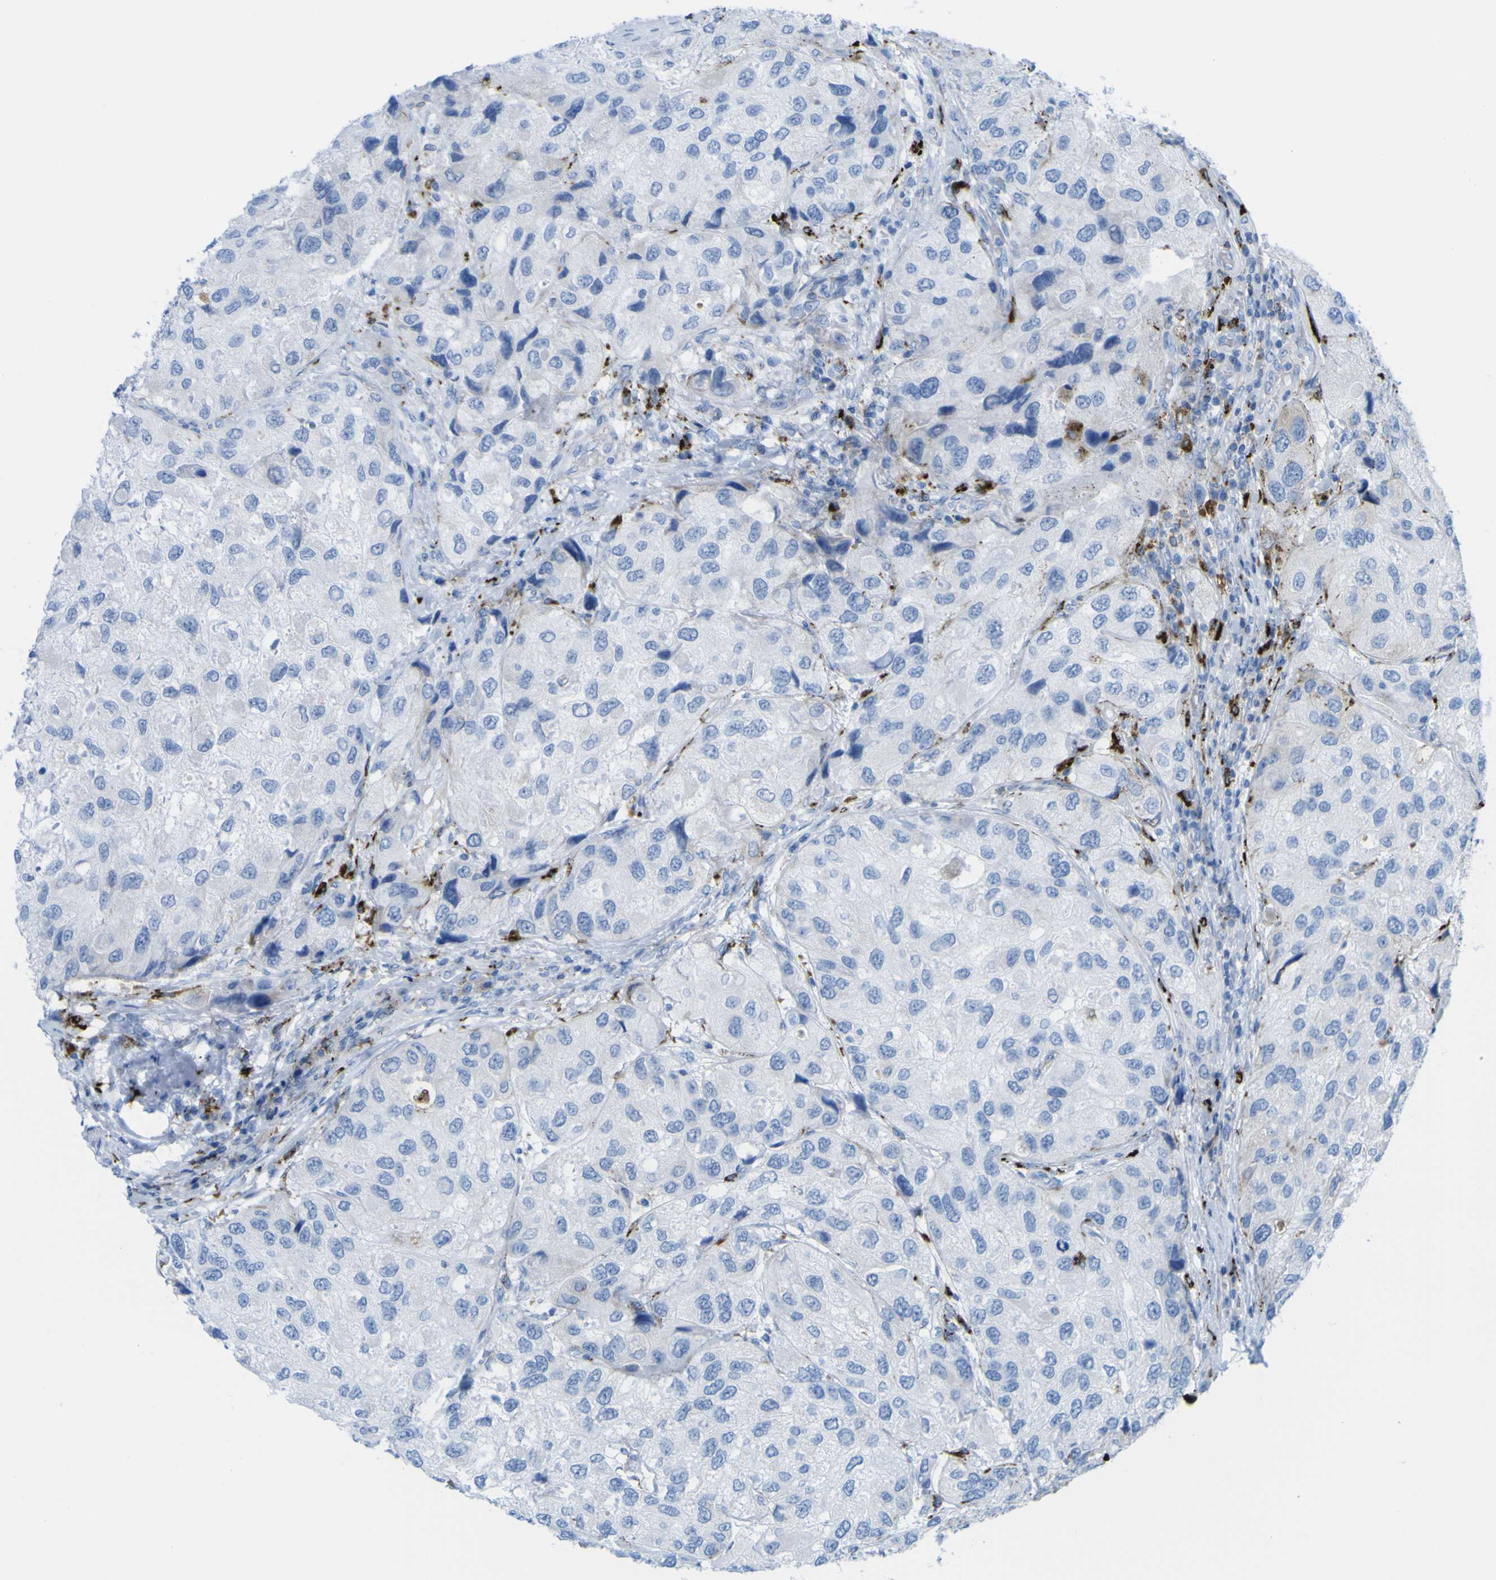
{"staining": {"intensity": "negative", "quantity": "none", "location": "none"}, "tissue": "urothelial cancer", "cell_type": "Tumor cells", "image_type": "cancer", "snomed": [{"axis": "morphology", "description": "Urothelial carcinoma, High grade"}, {"axis": "topography", "description": "Urinary bladder"}], "caption": "Immunohistochemistry (IHC) histopathology image of human urothelial cancer stained for a protein (brown), which exhibits no staining in tumor cells.", "gene": "PLD3", "patient": {"sex": "female", "age": 64}}